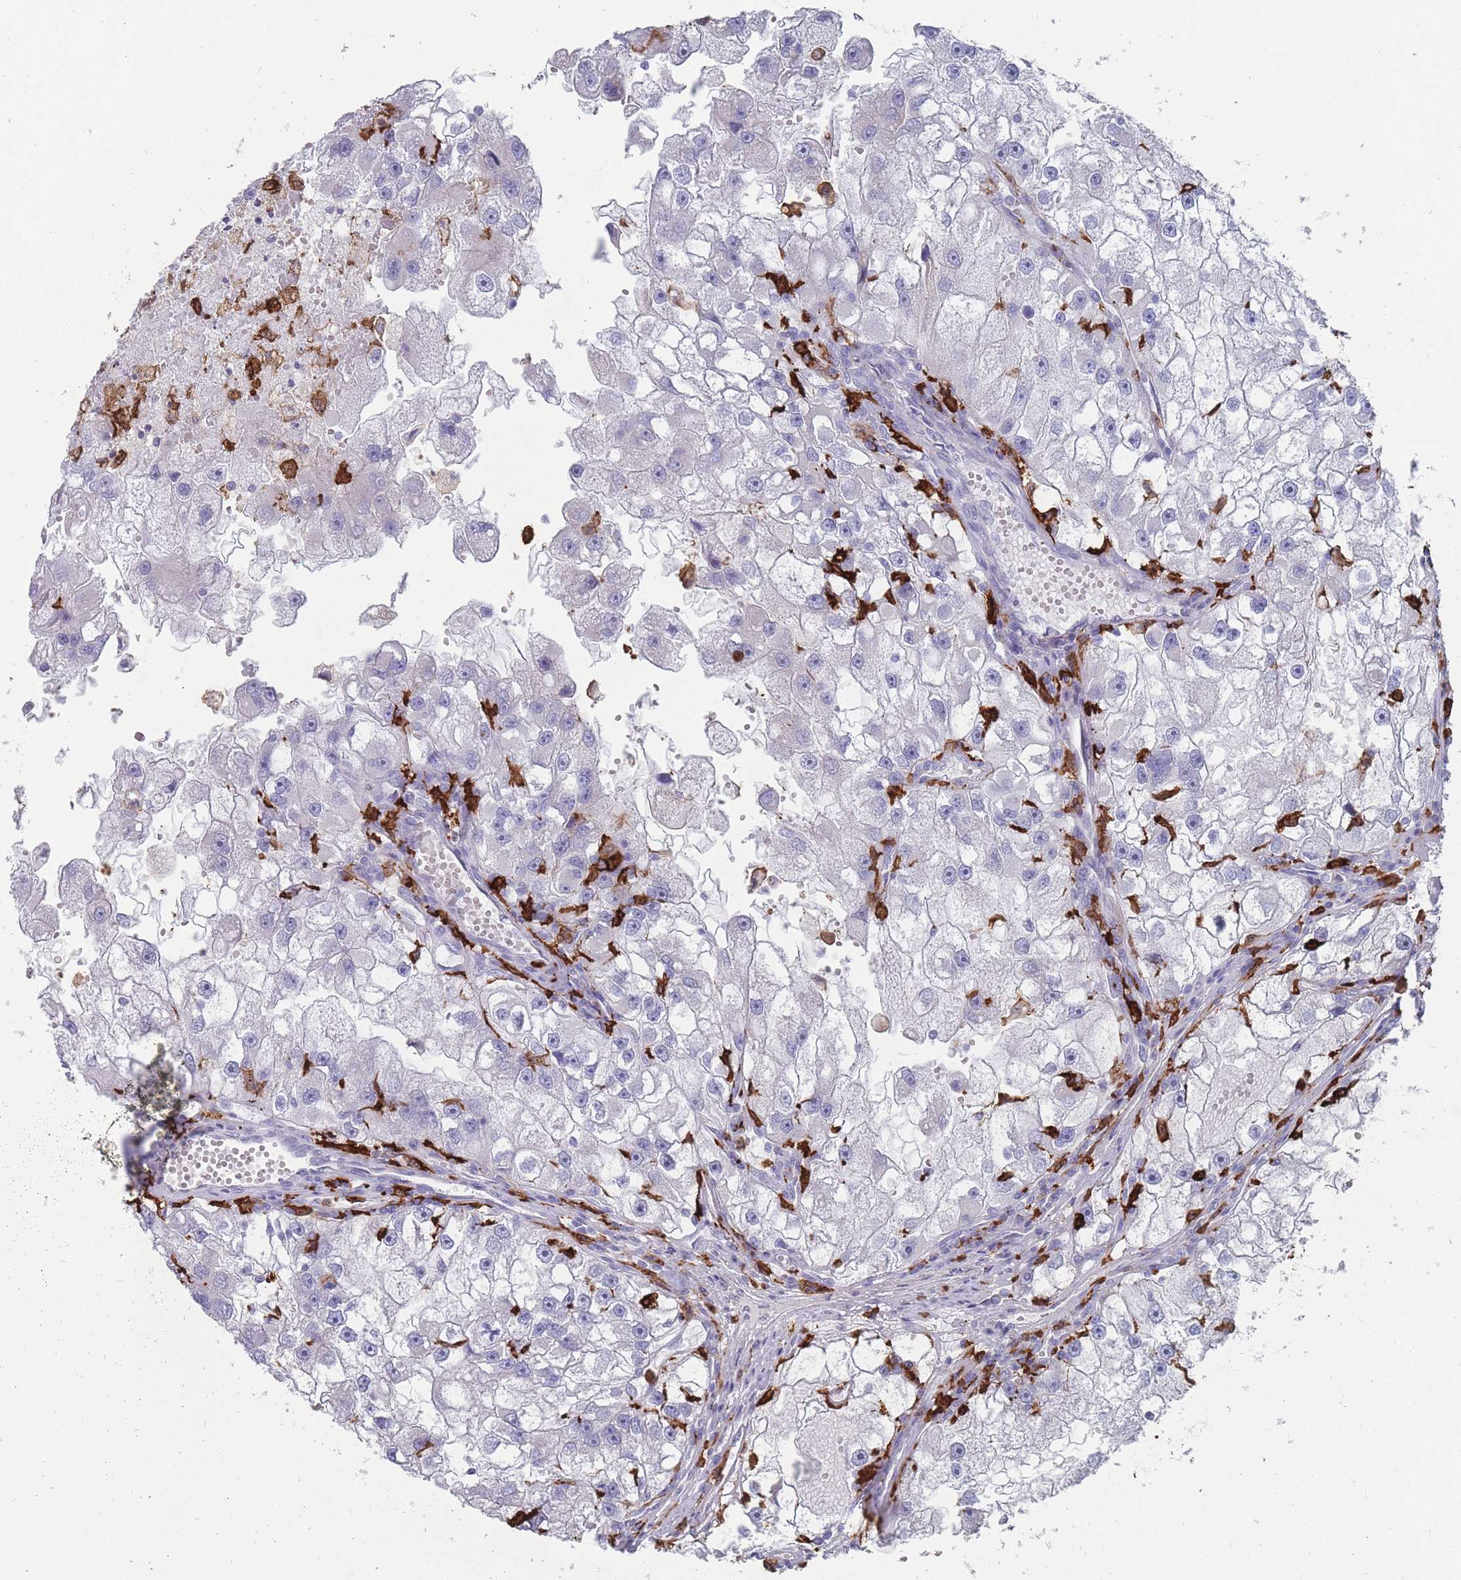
{"staining": {"intensity": "negative", "quantity": "none", "location": "none"}, "tissue": "renal cancer", "cell_type": "Tumor cells", "image_type": "cancer", "snomed": [{"axis": "morphology", "description": "Adenocarcinoma, NOS"}, {"axis": "topography", "description": "Kidney"}], "caption": "DAB immunohistochemical staining of human renal cancer (adenocarcinoma) exhibits no significant staining in tumor cells.", "gene": "AIF1", "patient": {"sex": "male", "age": 63}}